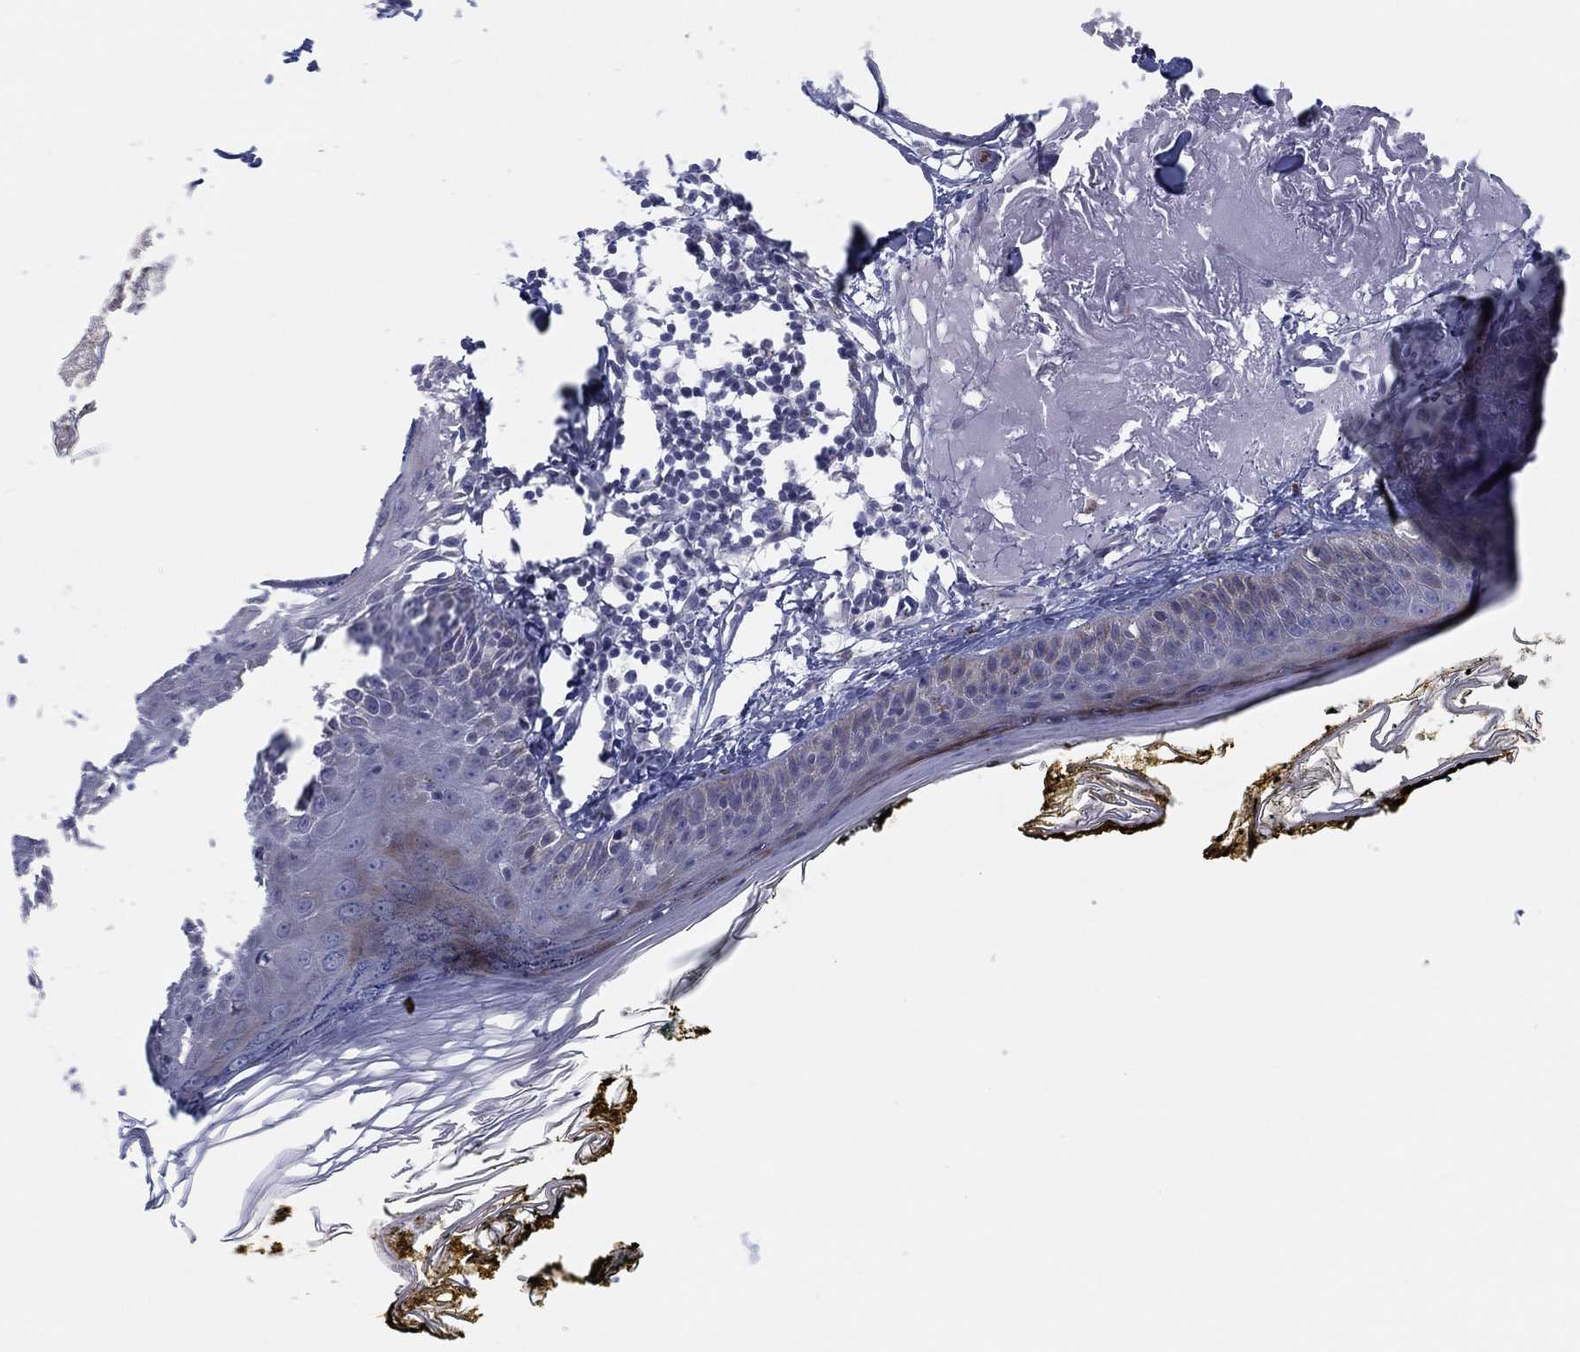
{"staining": {"intensity": "negative", "quantity": "none", "location": "none"}, "tissue": "skin", "cell_type": "Fibroblasts", "image_type": "normal", "snomed": [{"axis": "morphology", "description": "Normal tissue, NOS"}, {"axis": "topography", "description": "Skin"}], "caption": "A photomicrograph of skin stained for a protein shows no brown staining in fibroblasts.", "gene": "HEATR4", "patient": {"sex": "male", "age": 76}}